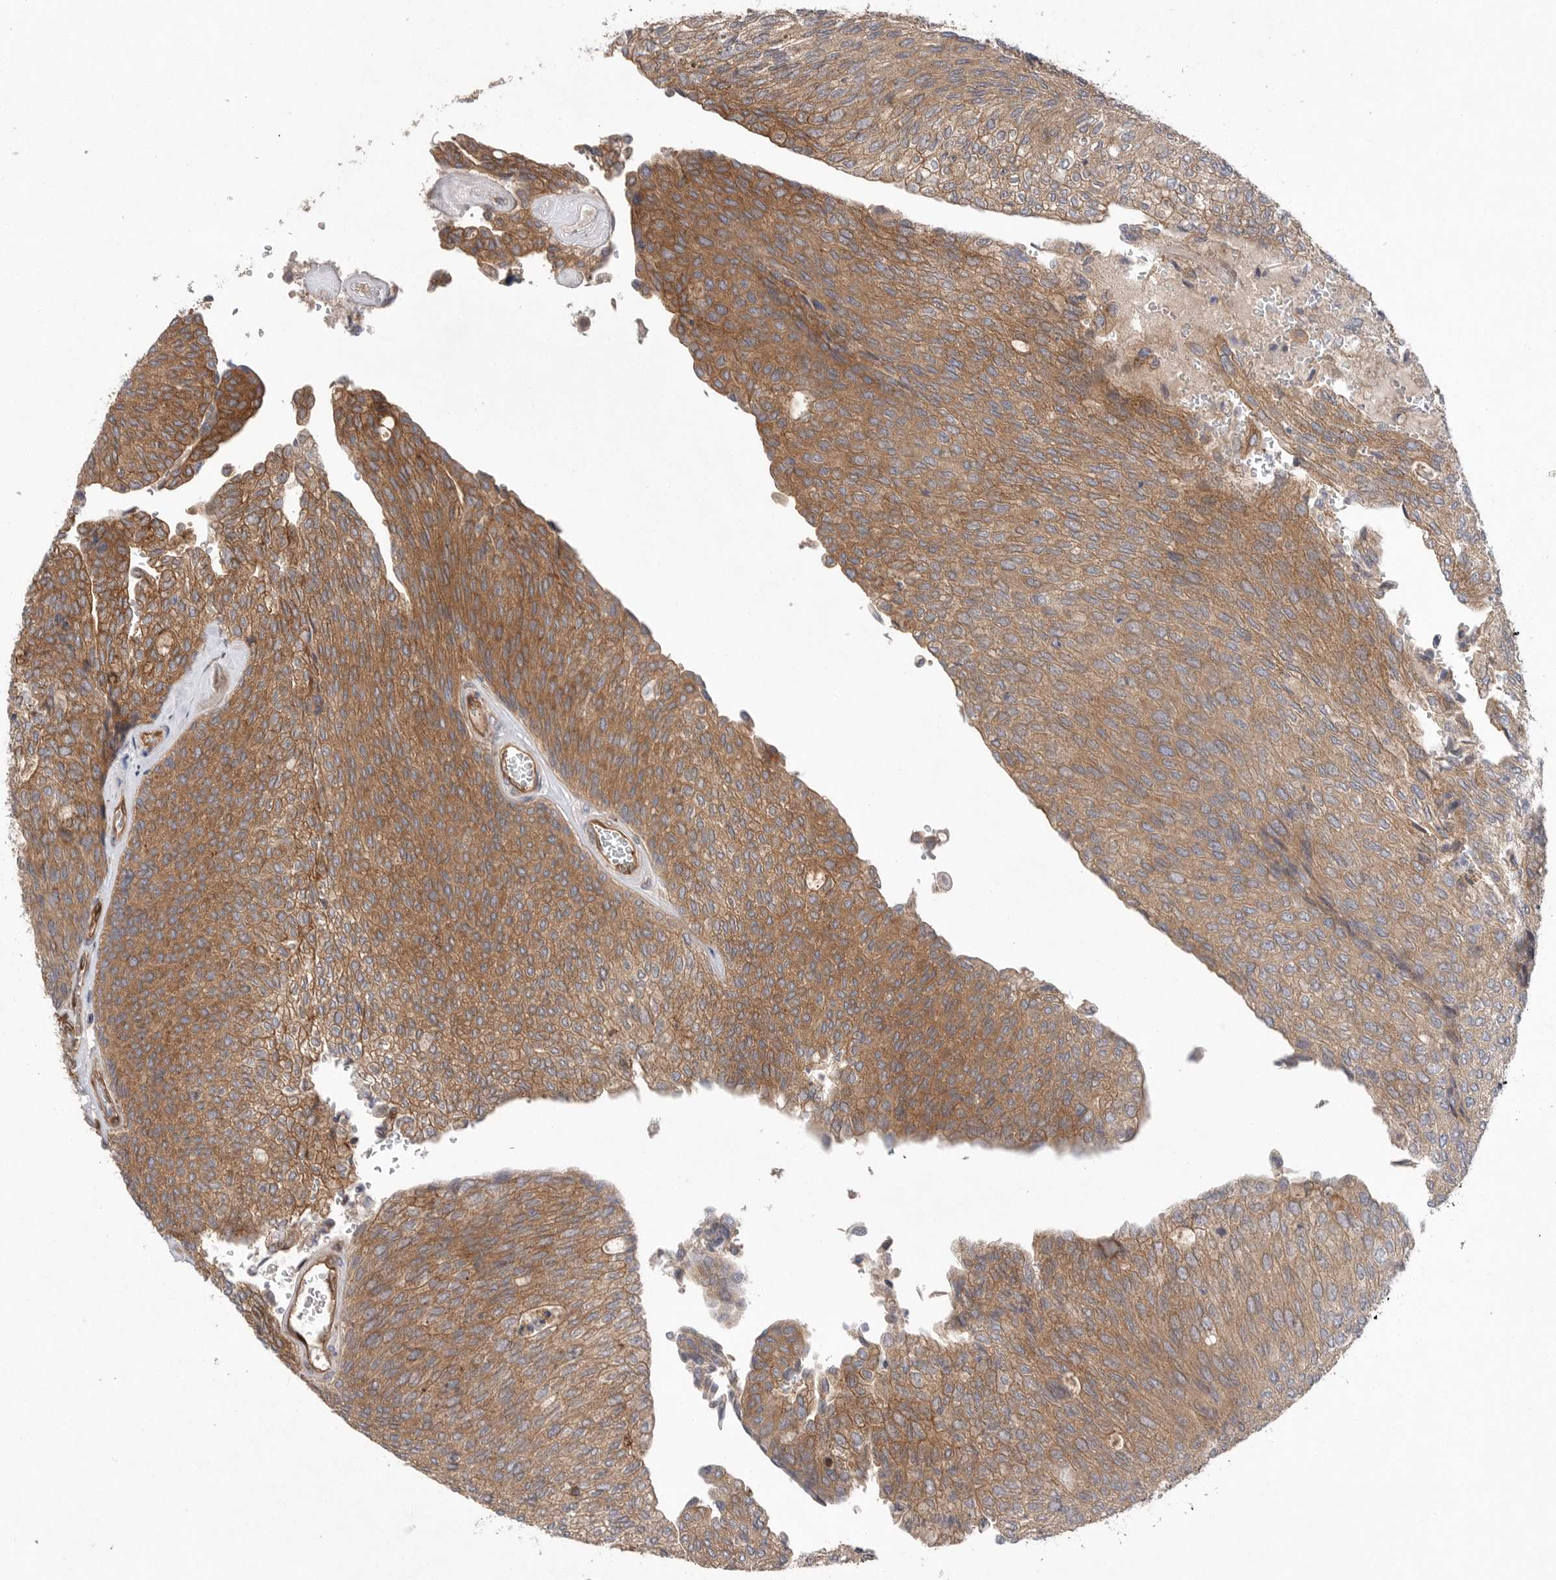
{"staining": {"intensity": "moderate", "quantity": ">75%", "location": "cytoplasmic/membranous"}, "tissue": "urothelial cancer", "cell_type": "Tumor cells", "image_type": "cancer", "snomed": [{"axis": "morphology", "description": "Urothelial carcinoma, Low grade"}, {"axis": "topography", "description": "Urinary bladder"}], "caption": "Human urothelial cancer stained with a brown dye demonstrates moderate cytoplasmic/membranous positive staining in approximately >75% of tumor cells.", "gene": "PRKCH", "patient": {"sex": "female", "age": 79}}